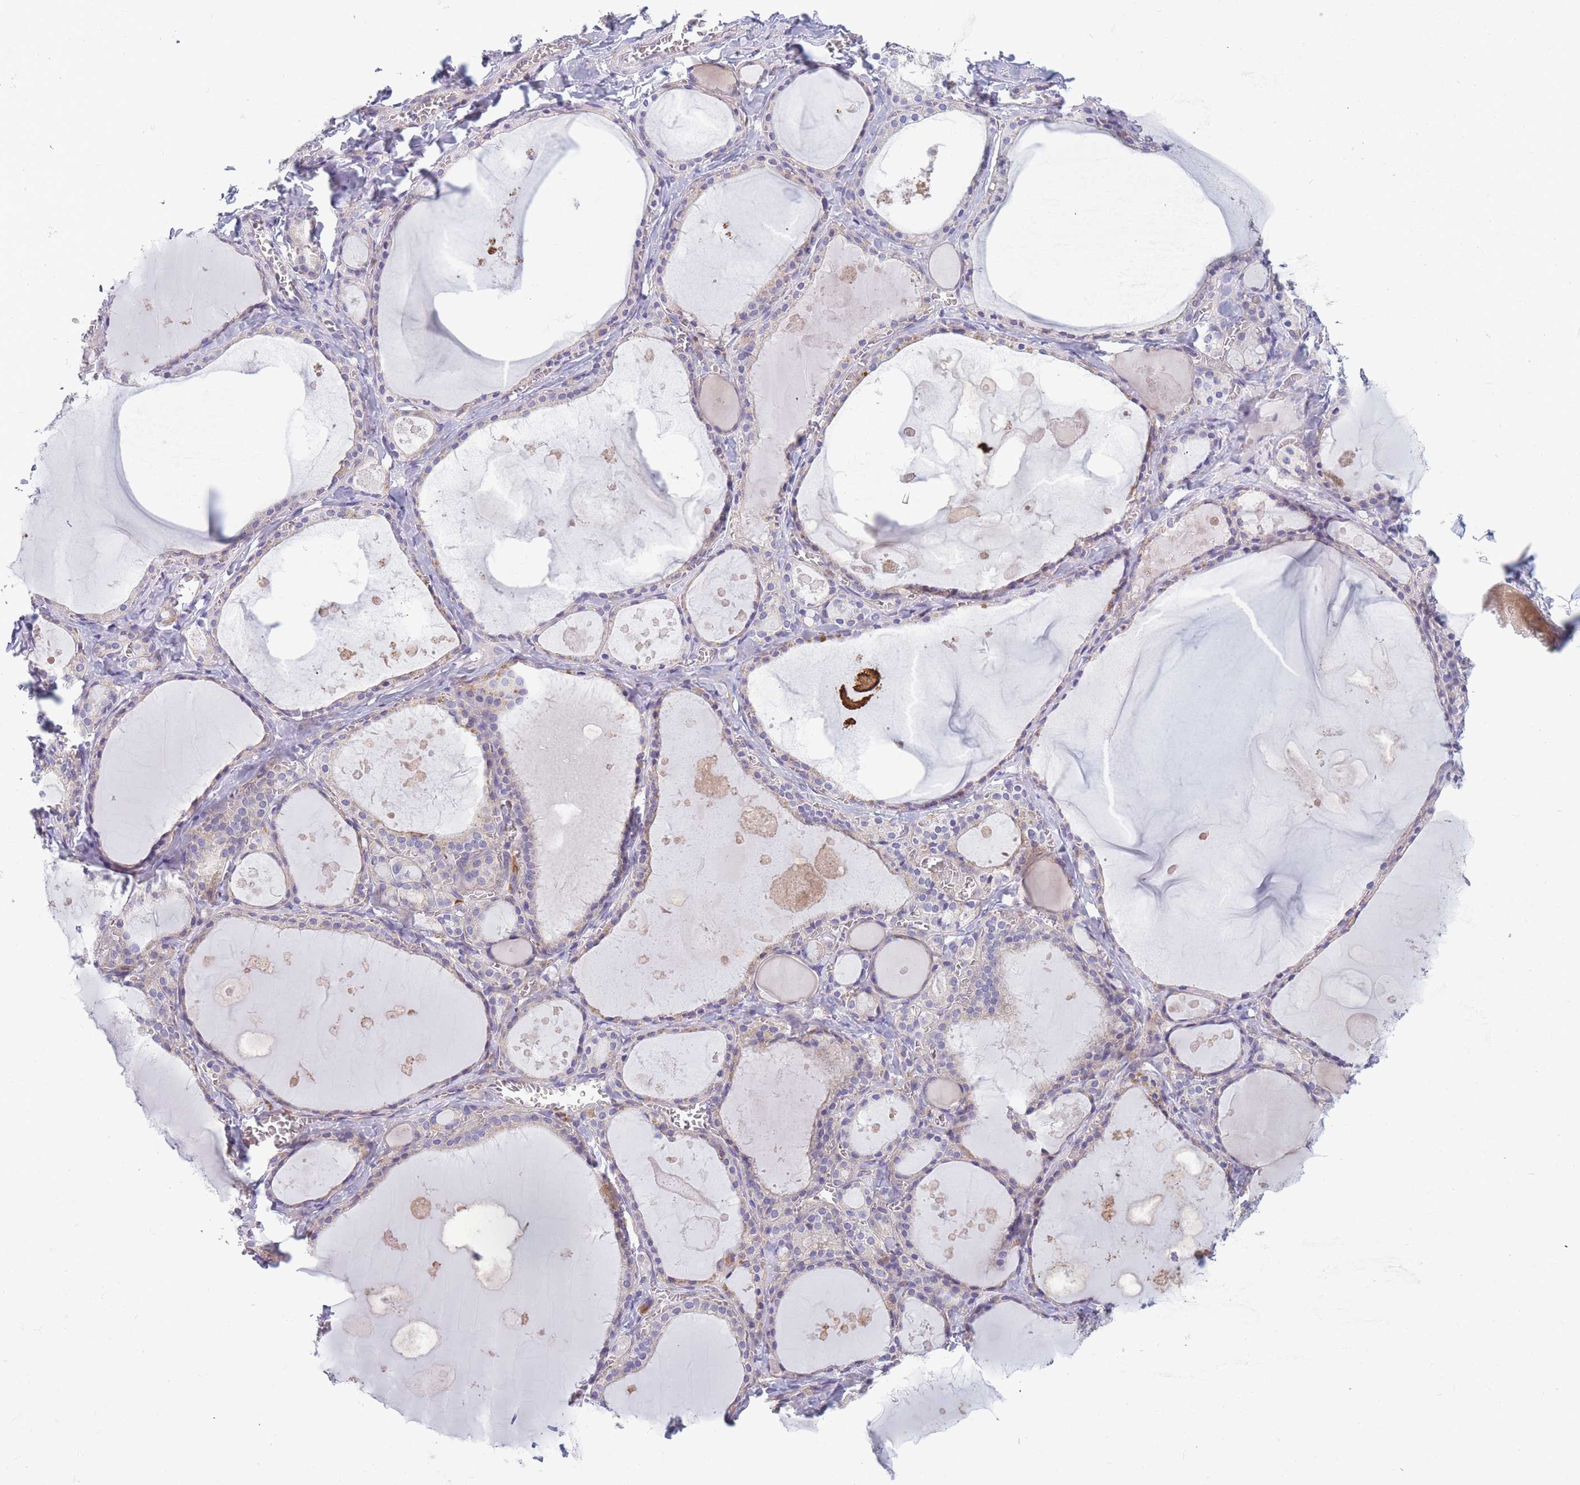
{"staining": {"intensity": "weak", "quantity": "<25%", "location": "cytoplasmic/membranous"}, "tissue": "thyroid gland", "cell_type": "Glandular cells", "image_type": "normal", "snomed": [{"axis": "morphology", "description": "Normal tissue, NOS"}, {"axis": "topography", "description": "Thyroid gland"}], "caption": "High magnification brightfield microscopy of unremarkable thyroid gland stained with DAB (3,3'-diaminobenzidine) (brown) and counterstained with hematoxylin (blue): glandular cells show no significant expression.", "gene": "NDUFAF6", "patient": {"sex": "male", "age": 56}}